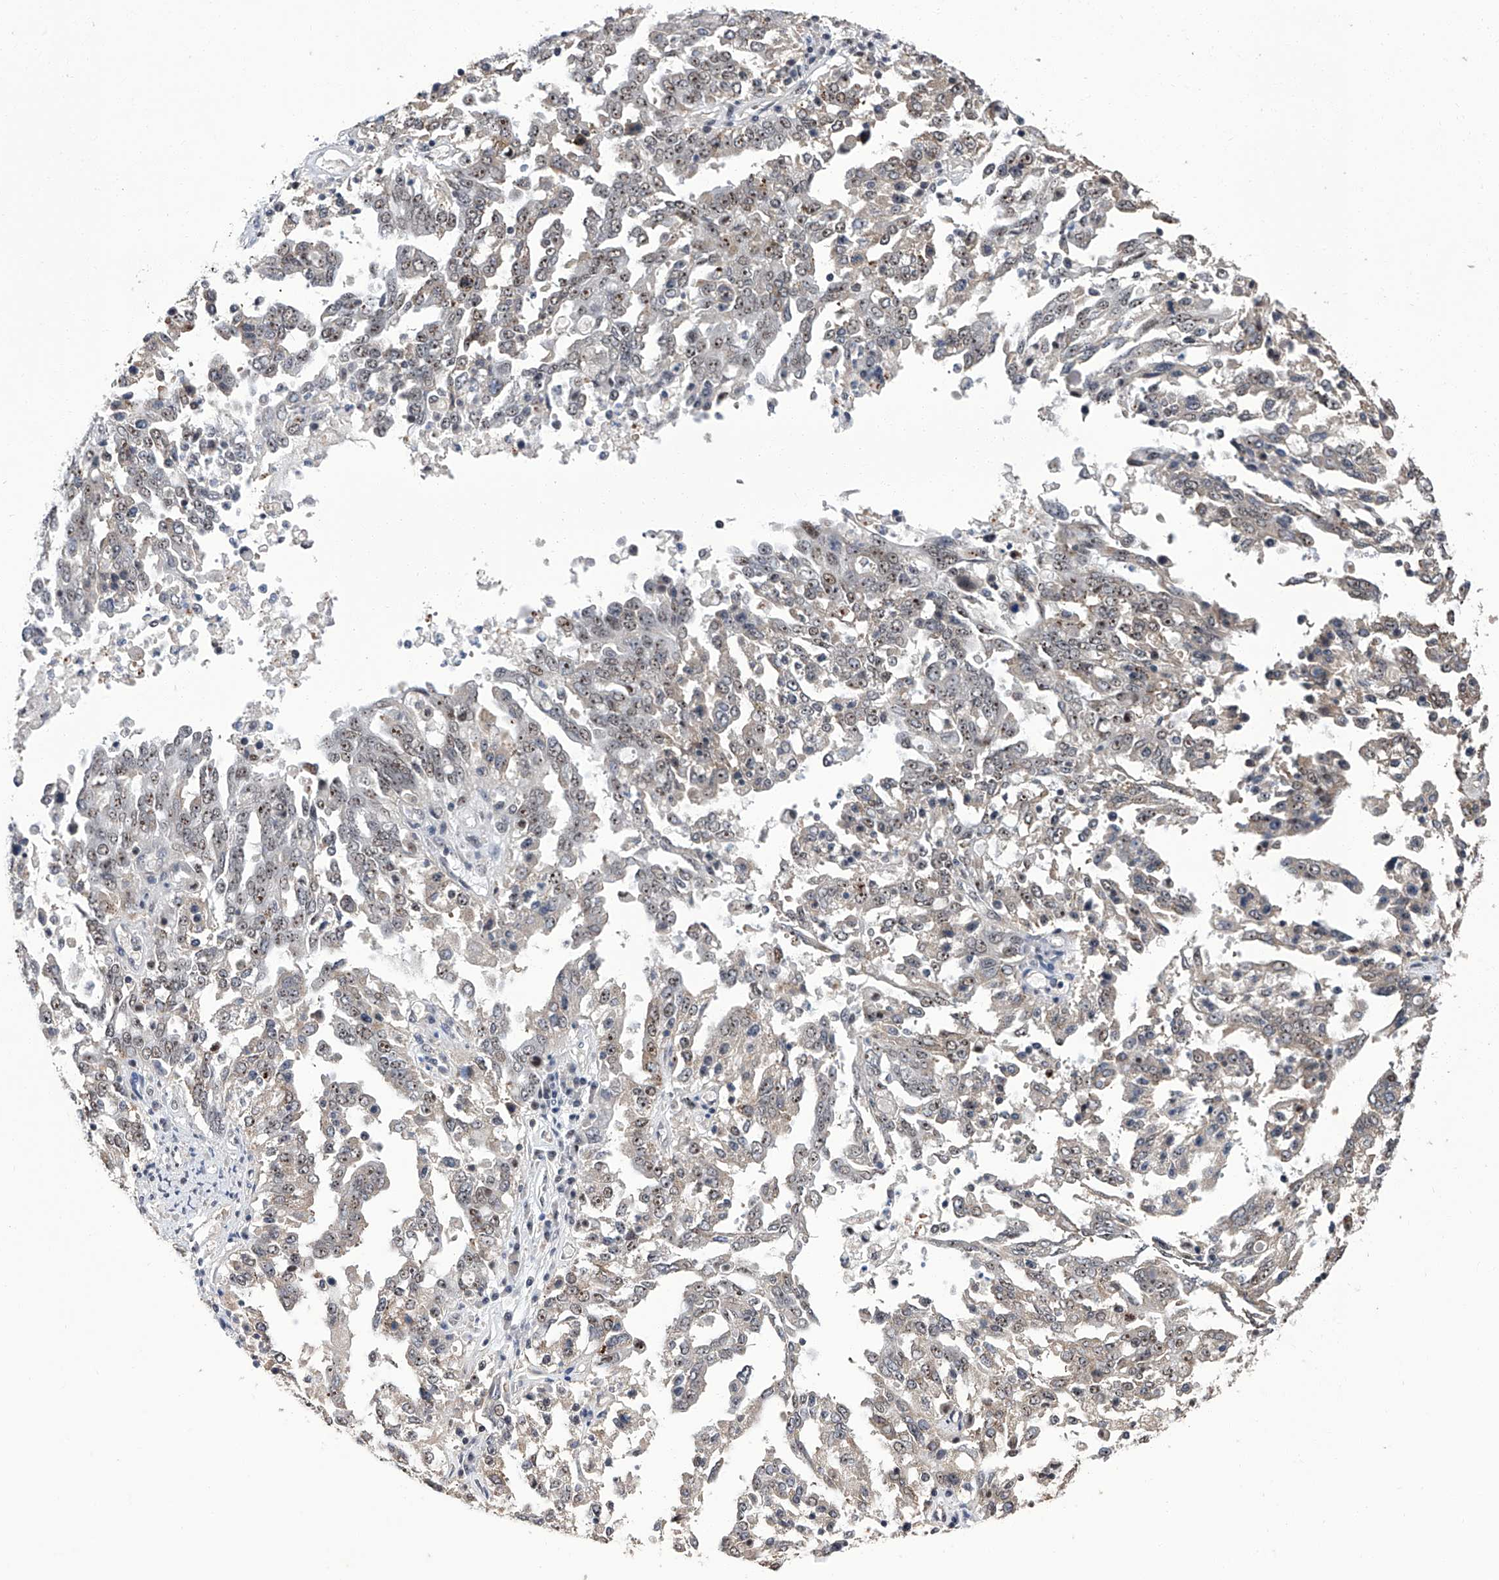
{"staining": {"intensity": "moderate", "quantity": ">75%", "location": "nuclear"}, "tissue": "ovarian cancer", "cell_type": "Tumor cells", "image_type": "cancer", "snomed": [{"axis": "morphology", "description": "Carcinoma, endometroid"}, {"axis": "topography", "description": "Ovary"}], "caption": "The immunohistochemical stain highlights moderate nuclear staining in tumor cells of endometroid carcinoma (ovarian) tissue. The protein is stained brown, and the nuclei are stained in blue (DAB IHC with brightfield microscopy, high magnification).", "gene": "CMTR1", "patient": {"sex": "female", "age": 62}}